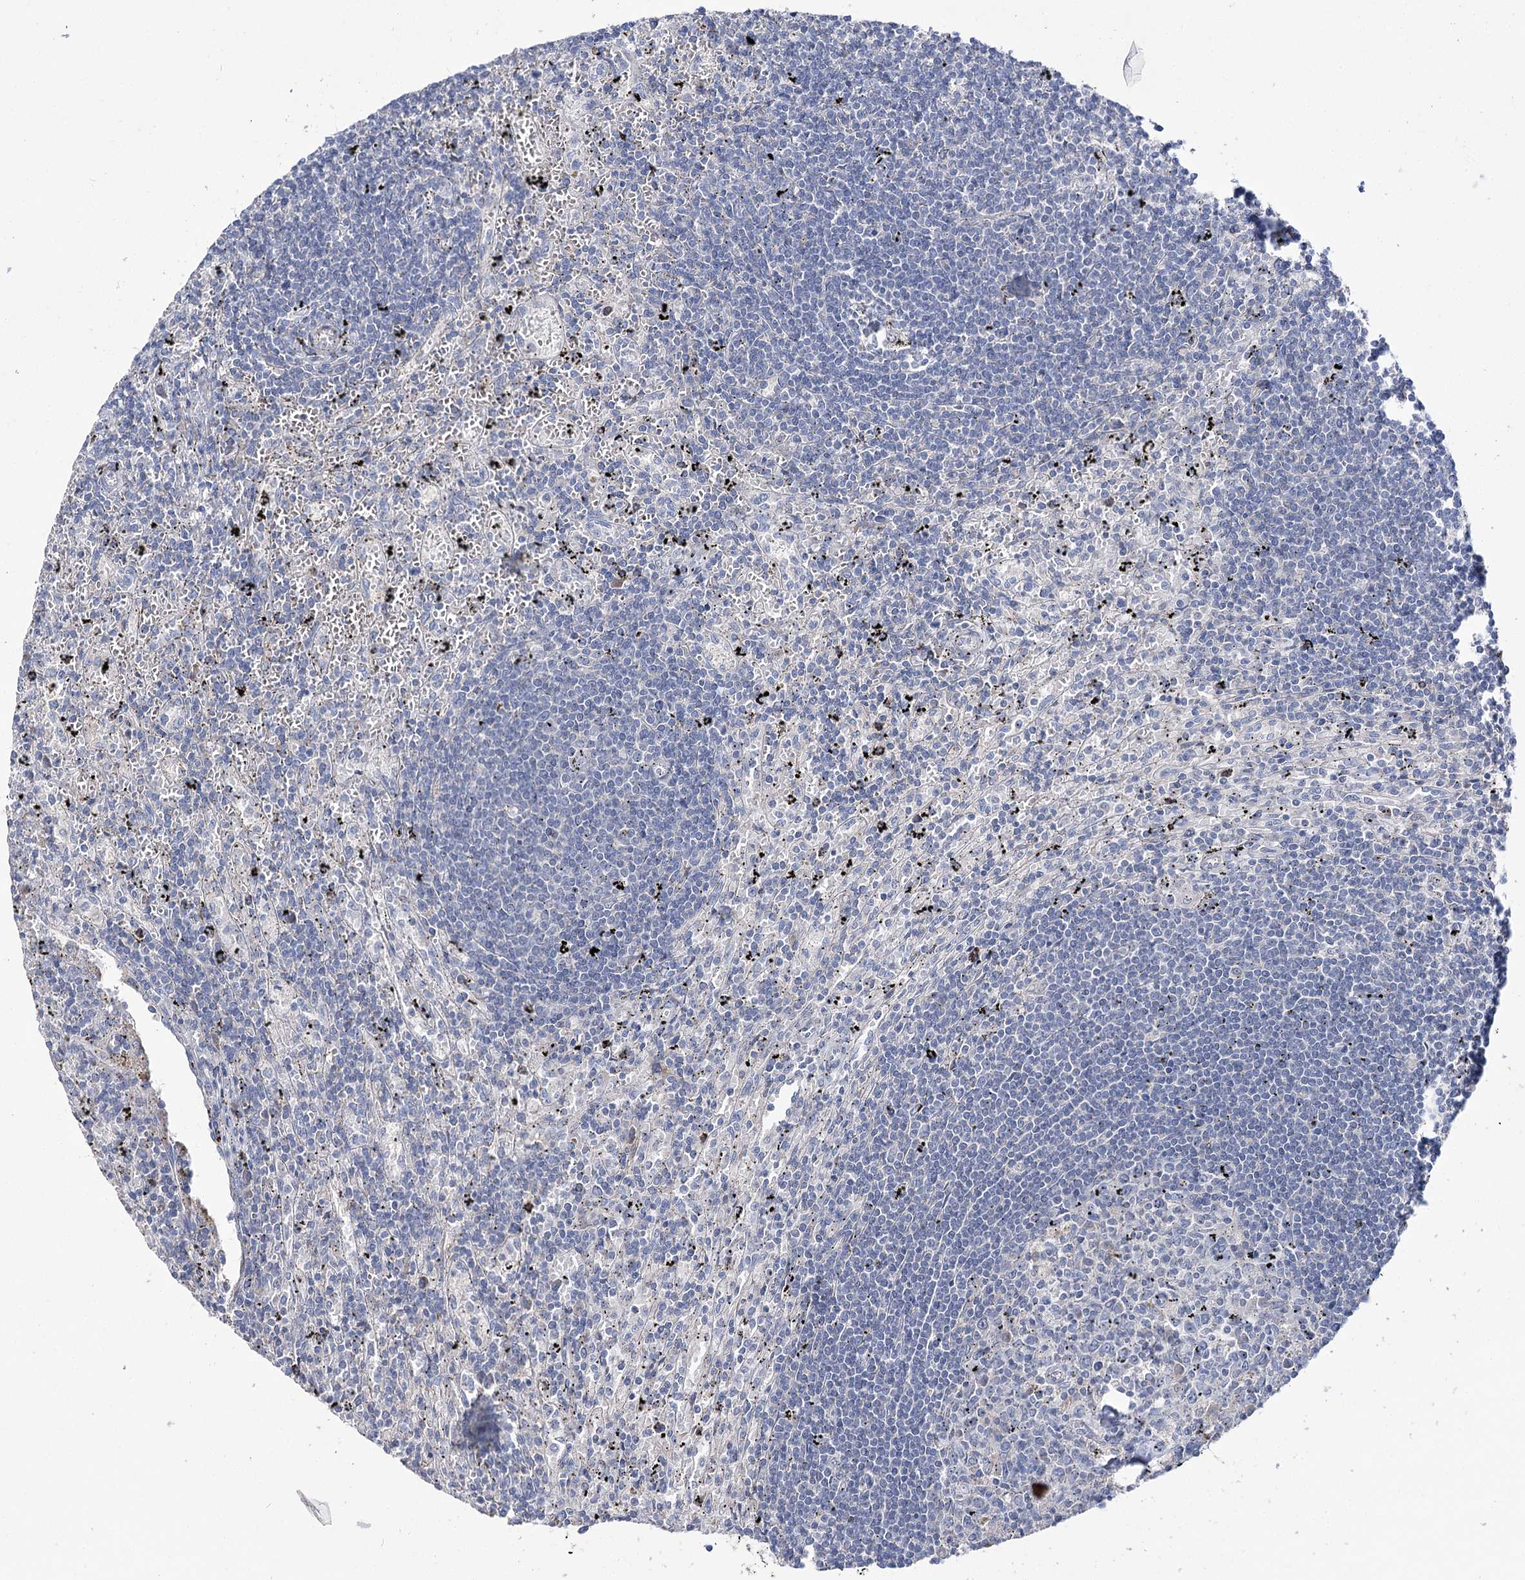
{"staining": {"intensity": "negative", "quantity": "none", "location": "none"}, "tissue": "lymphoma", "cell_type": "Tumor cells", "image_type": "cancer", "snomed": [{"axis": "morphology", "description": "Malignant lymphoma, non-Hodgkin's type, Low grade"}, {"axis": "topography", "description": "Spleen"}], "caption": "This is an immunohistochemistry micrograph of low-grade malignant lymphoma, non-Hodgkin's type. There is no expression in tumor cells.", "gene": "NRAP", "patient": {"sex": "male", "age": 76}}